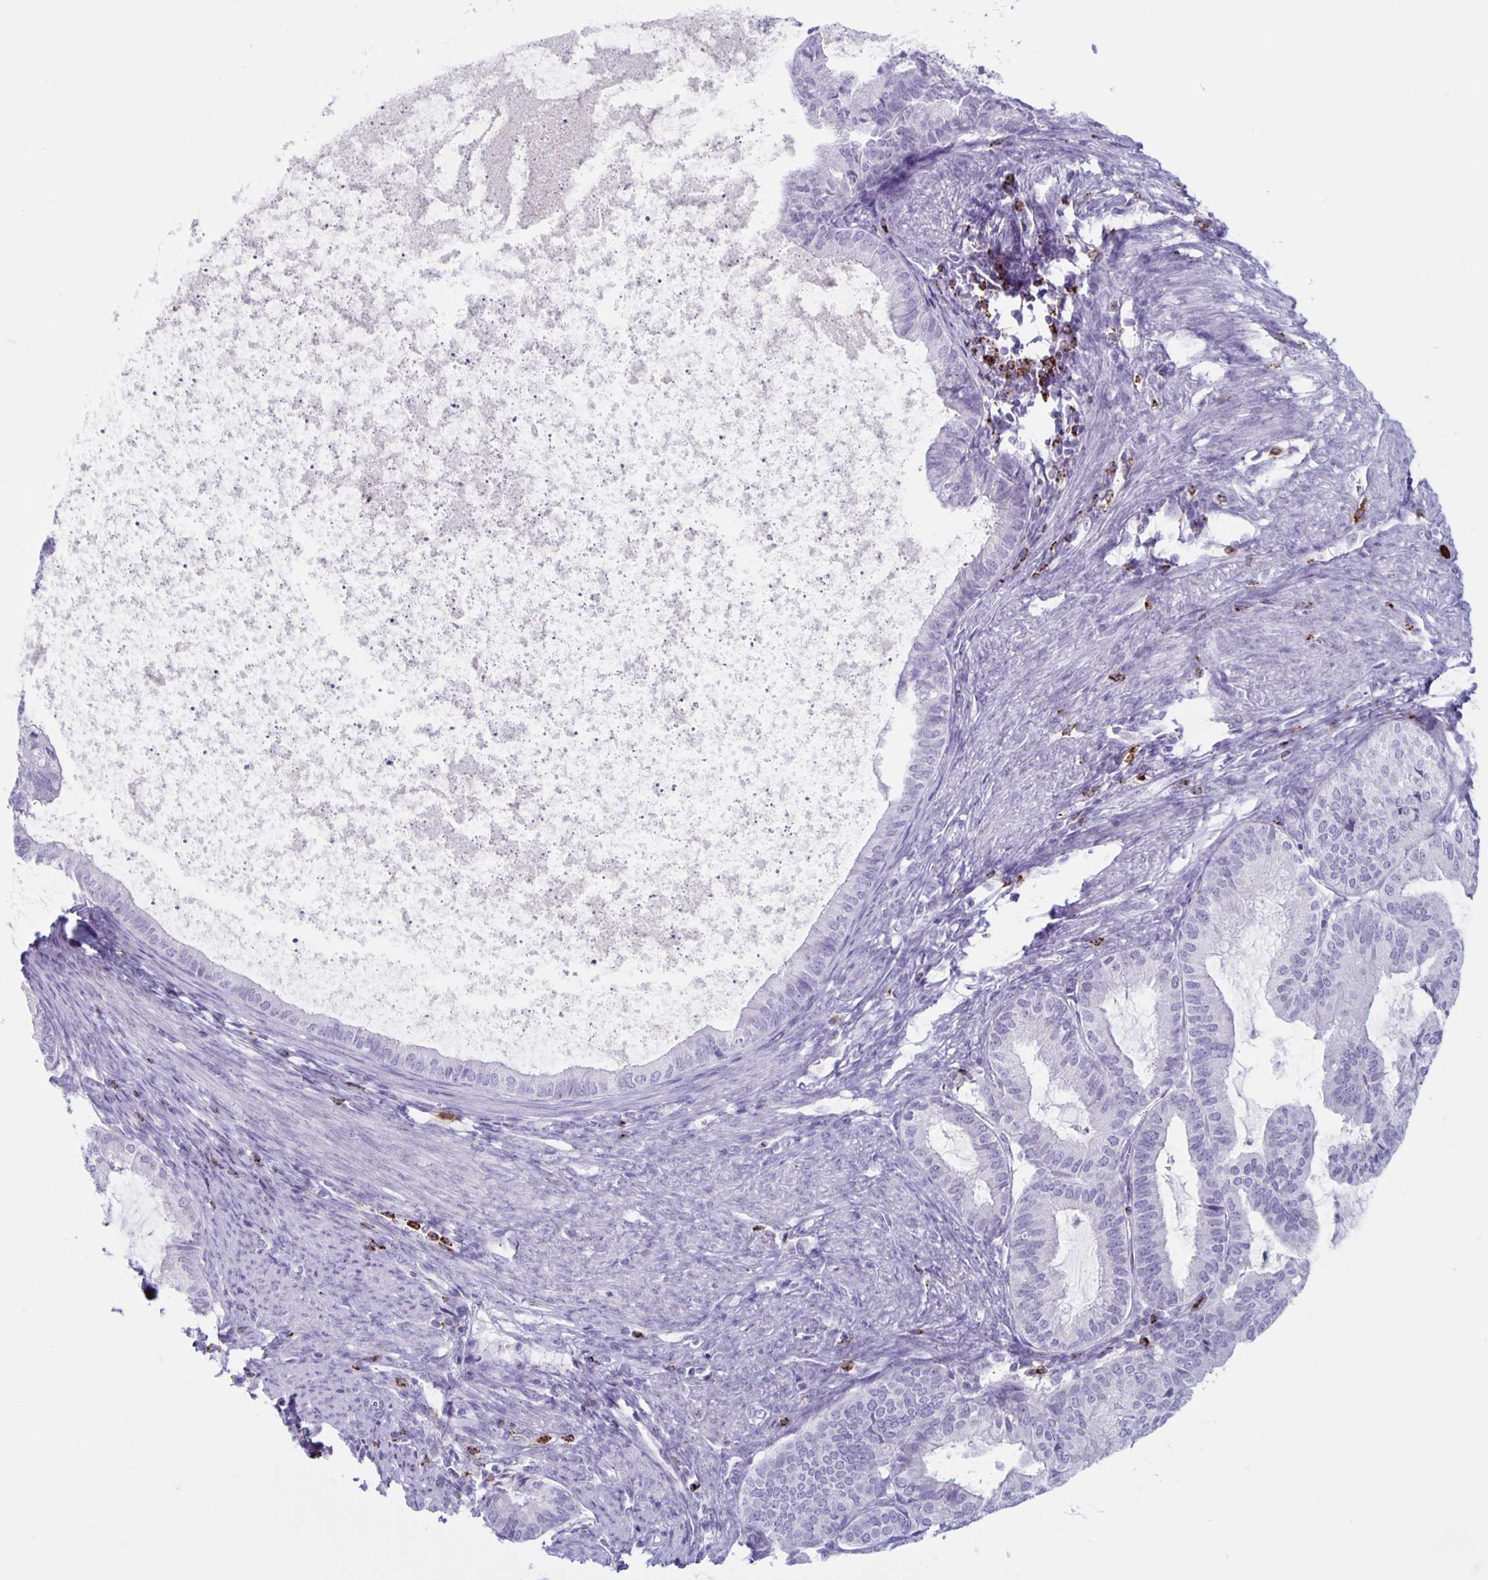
{"staining": {"intensity": "negative", "quantity": "none", "location": "none"}, "tissue": "endometrial cancer", "cell_type": "Tumor cells", "image_type": "cancer", "snomed": [{"axis": "morphology", "description": "Adenocarcinoma, NOS"}, {"axis": "topography", "description": "Endometrium"}], "caption": "Adenocarcinoma (endometrial) stained for a protein using immunohistochemistry shows no staining tumor cells.", "gene": "GZMK", "patient": {"sex": "female", "age": 86}}